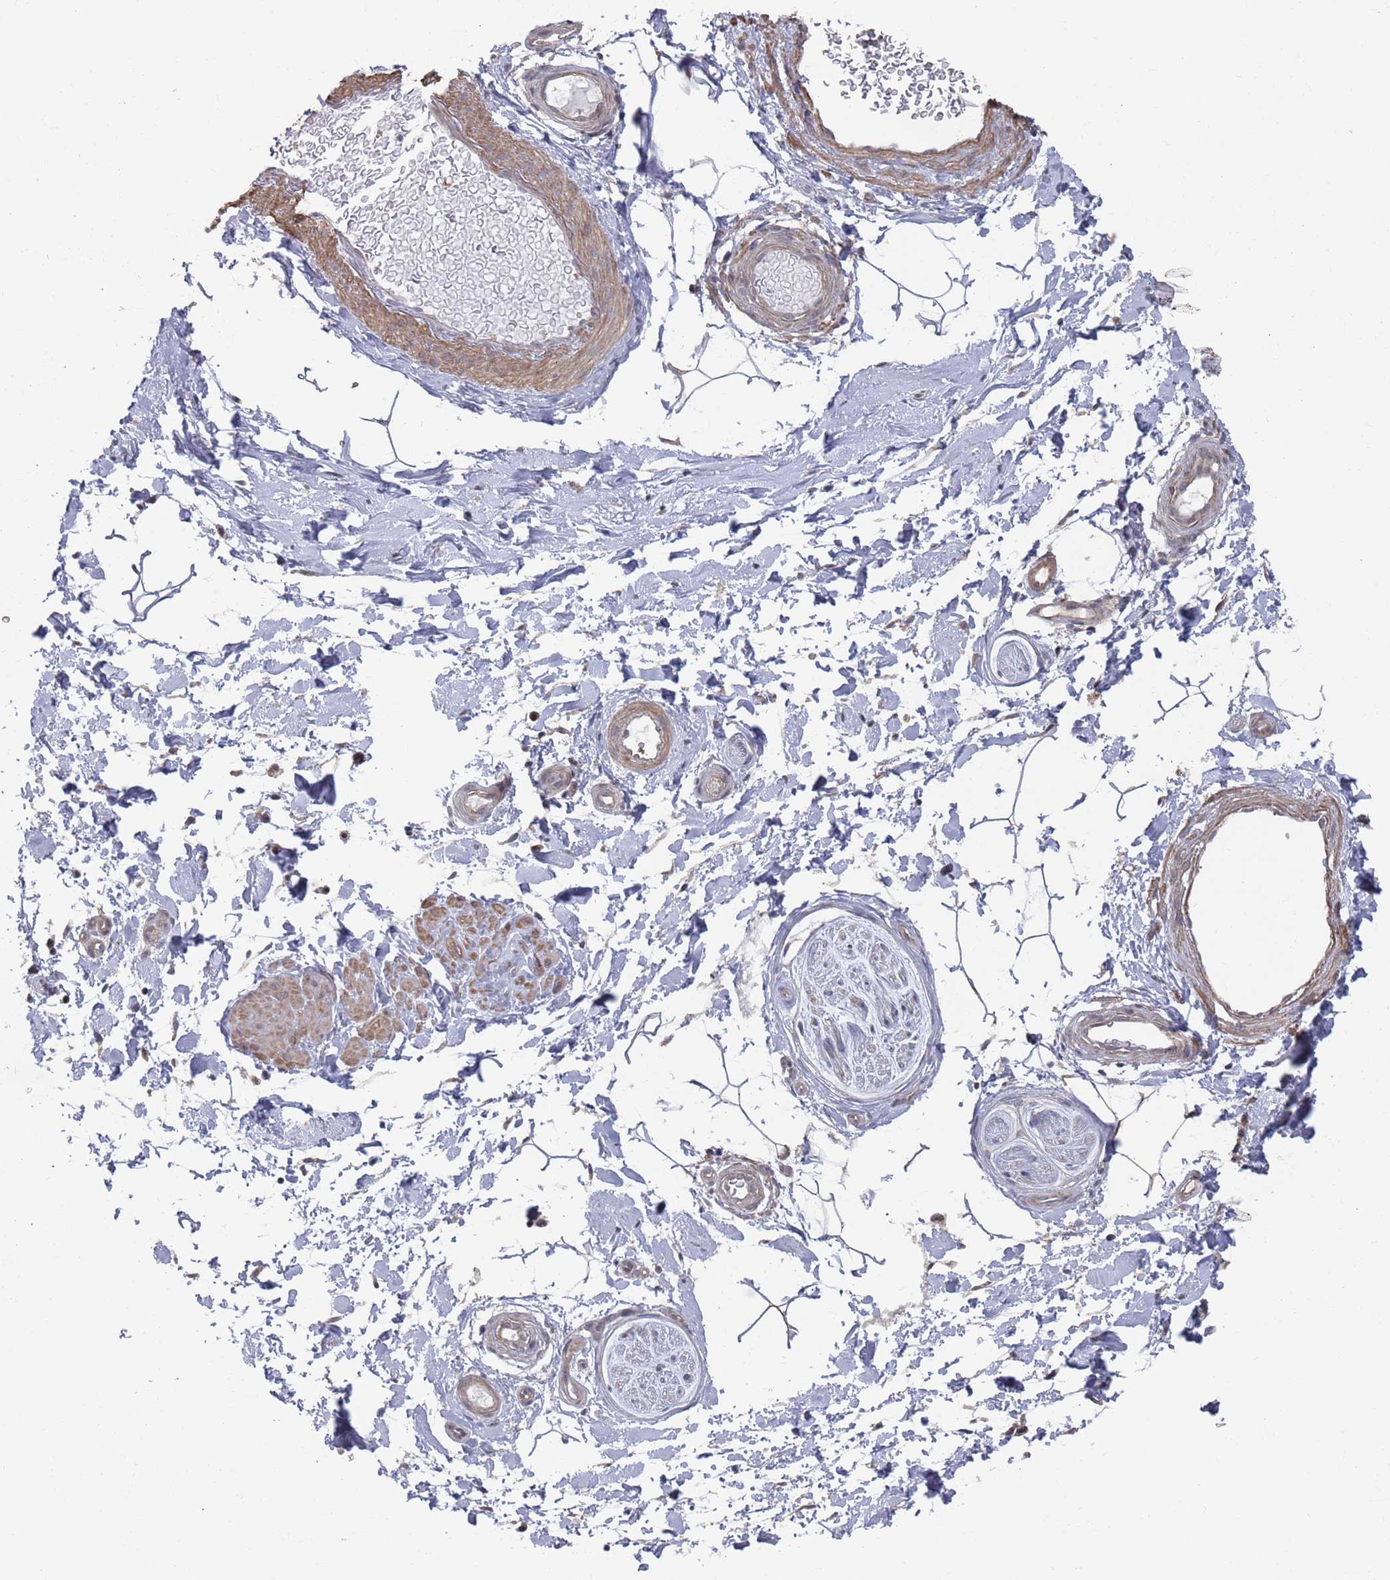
{"staining": {"intensity": "weak", "quantity": "25%-75%", "location": "cytoplasmic/membranous"}, "tissue": "adipose tissue", "cell_type": "Adipocytes", "image_type": "normal", "snomed": [{"axis": "morphology", "description": "Normal tissue, NOS"}, {"axis": "topography", "description": "Soft tissue"}, {"axis": "topography", "description": "Adipose tissue"}, {"axis": "topography", "description": "Vascular tissue"}, {"axis": "topography", "description": "Peripheral nerve tissue"}], "caption": "Benign adipose tissue shows weak cytoplasmic/membranous positivity in approximately 25%-75% of adipocytes, visualized by immunohistochemistry.", "gene": "DGKD", "patient": {"sex": "male", "age": 74}}